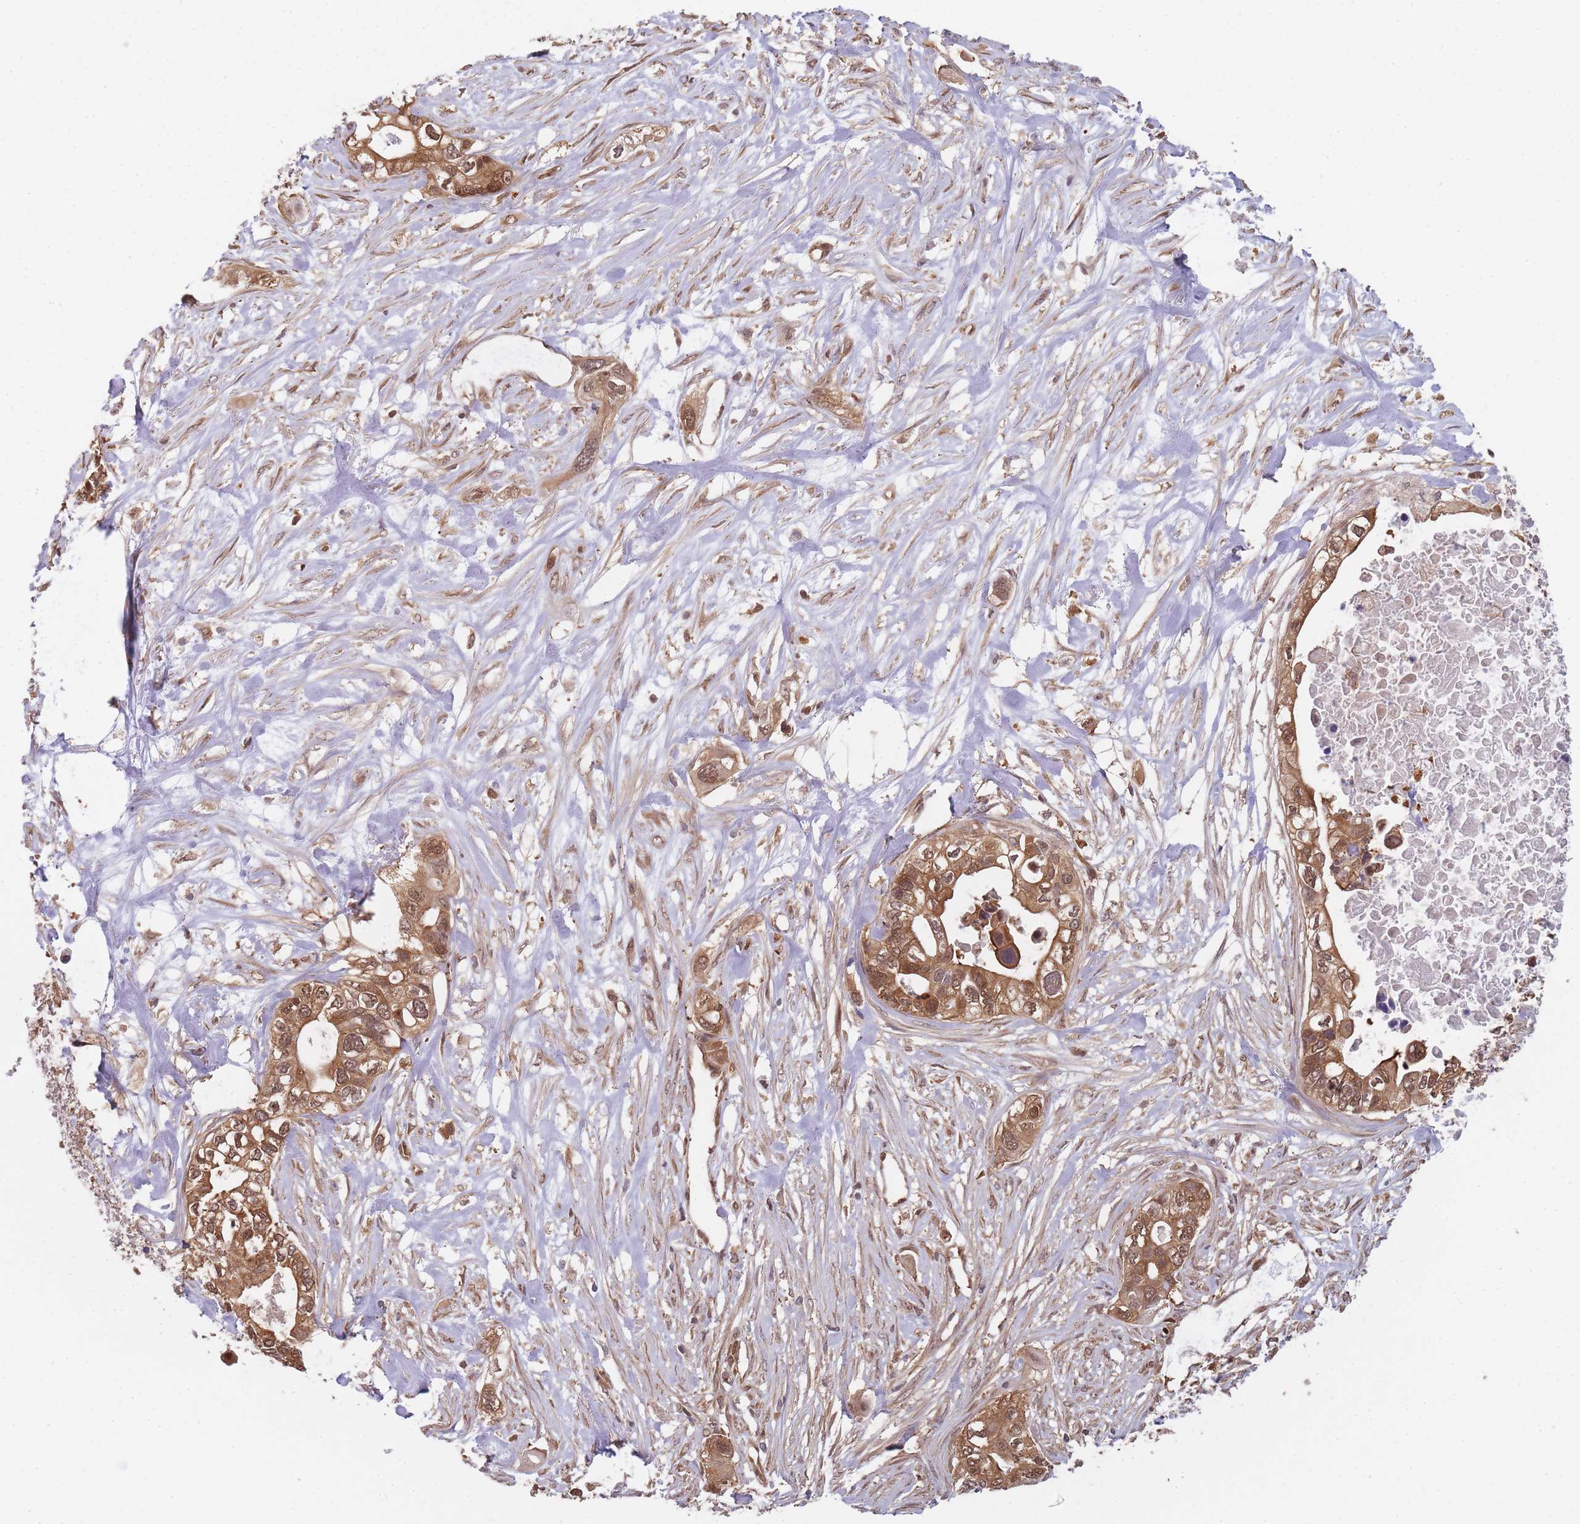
{"staining": {"intensity": "moderate", "quantity": ">75%", "location": "cytoplasmic/membranous,nuclear"}, "tissue": "pancreatic cancer", "cell_type": "Tumor cells", "image_type": "cancer", "snomed": [{"axis": "morphology", "description": "Adenocarcinoma, NOS"}, {"axis": "topography", "description": "Pancreas"}], "caption": "Immunohistochemical staining of human adenocarcinoma (pancreatic) shows medium levels of moderate cytoplasmic/membranous and nuclear protein positivity in about >75% of tumor cells.", "gene": "PPP6R3", "patient": {"sex": "female", "age": 63}}